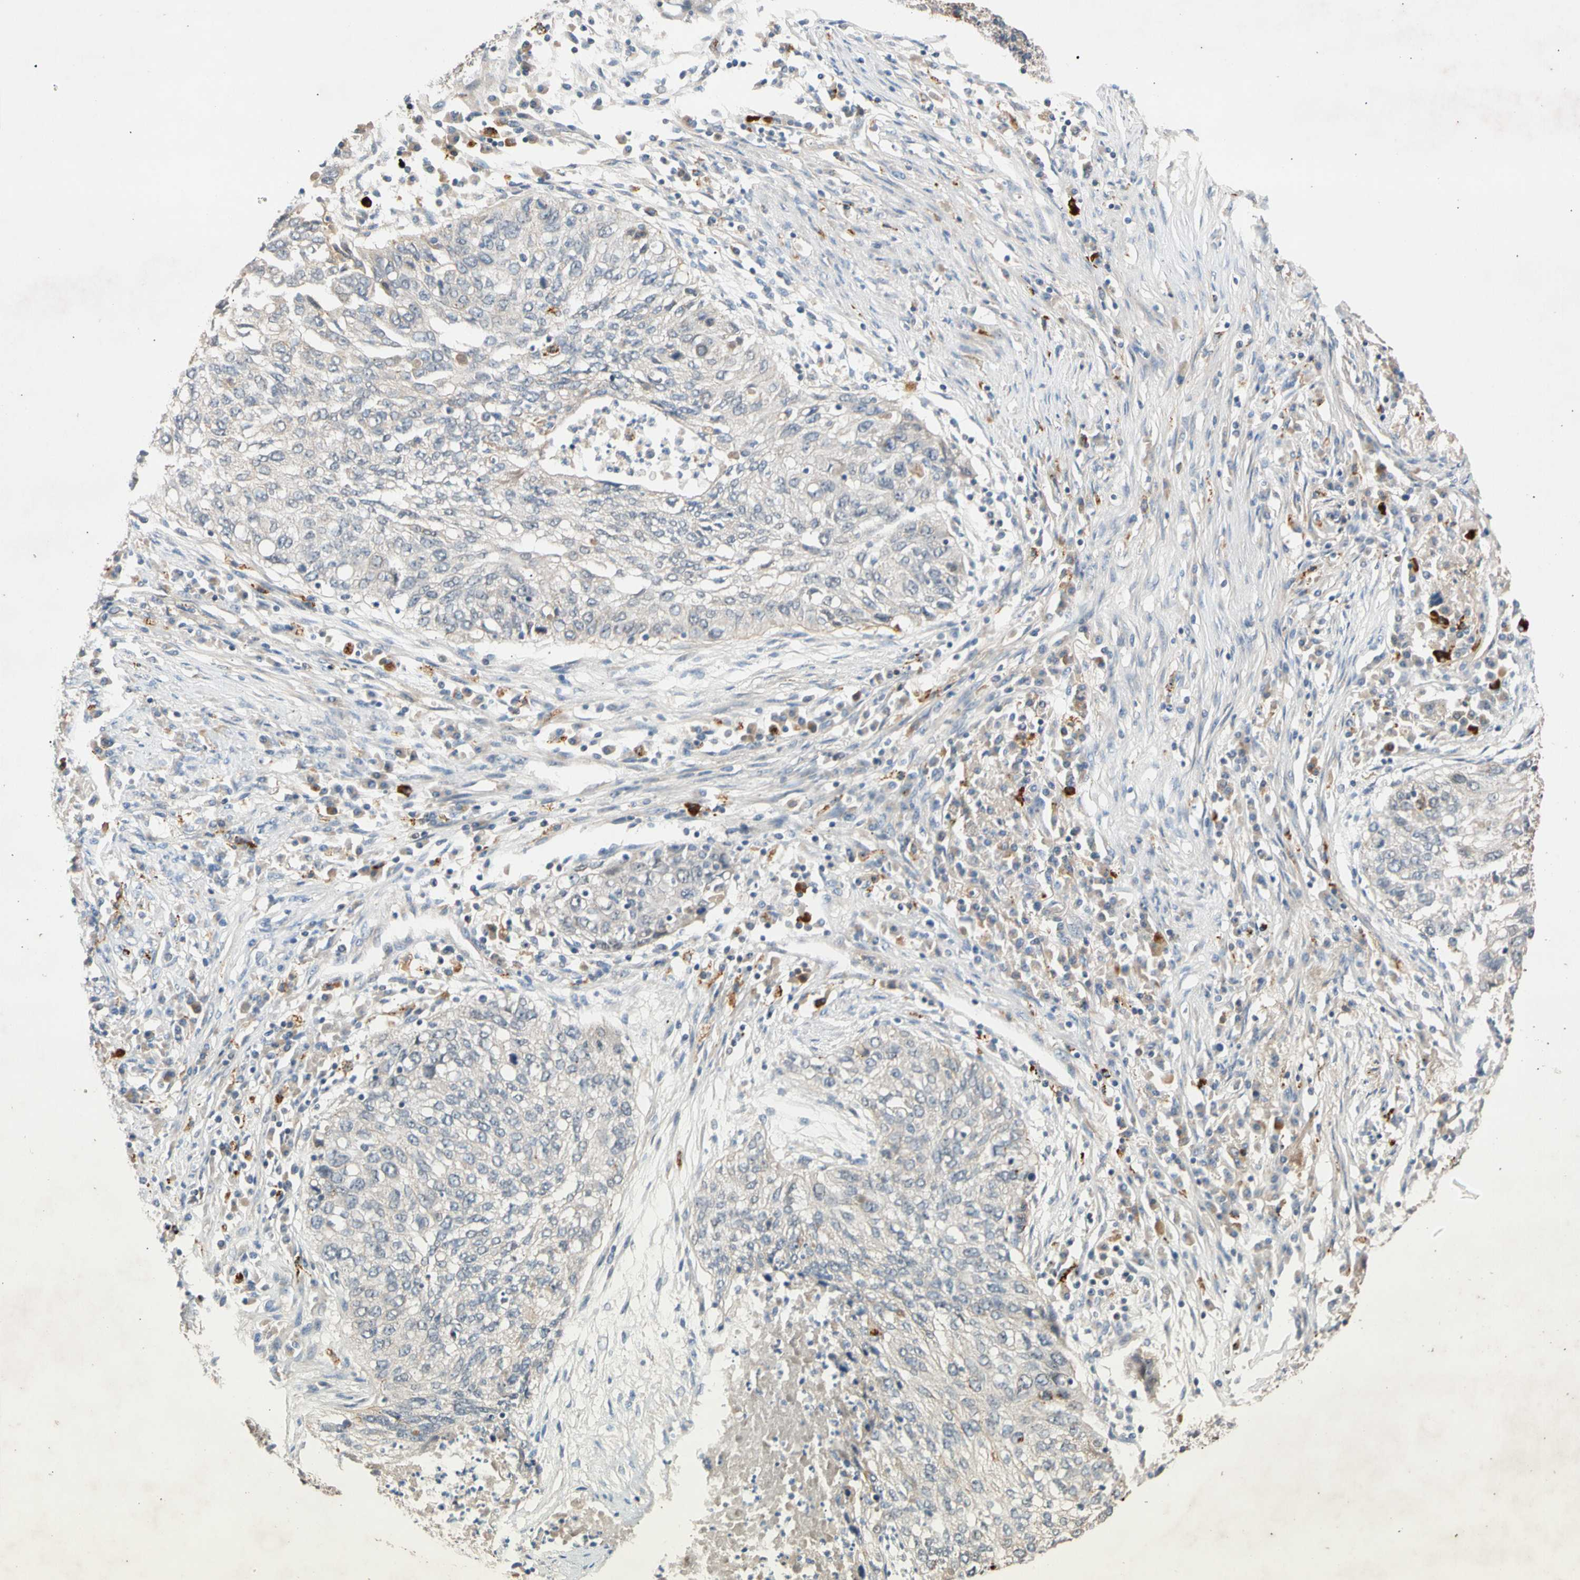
{"staining": {"intensity": "negative", "quantity": "none", "location": "none"}, "tissue": "lung cancer", "cell_type": "Tumor cells", "image_type": "cancer", "snomed": [{"axis": "morphology", "description": "Squamous cell carcinoma, NOS"}, {"axis": "topography", "description": "Lung"}], "caption": "Tumor cells show no significant protein staining in lung cancer.", "gene": "CNST", "patient": {"sex": "female", "age": 63}}